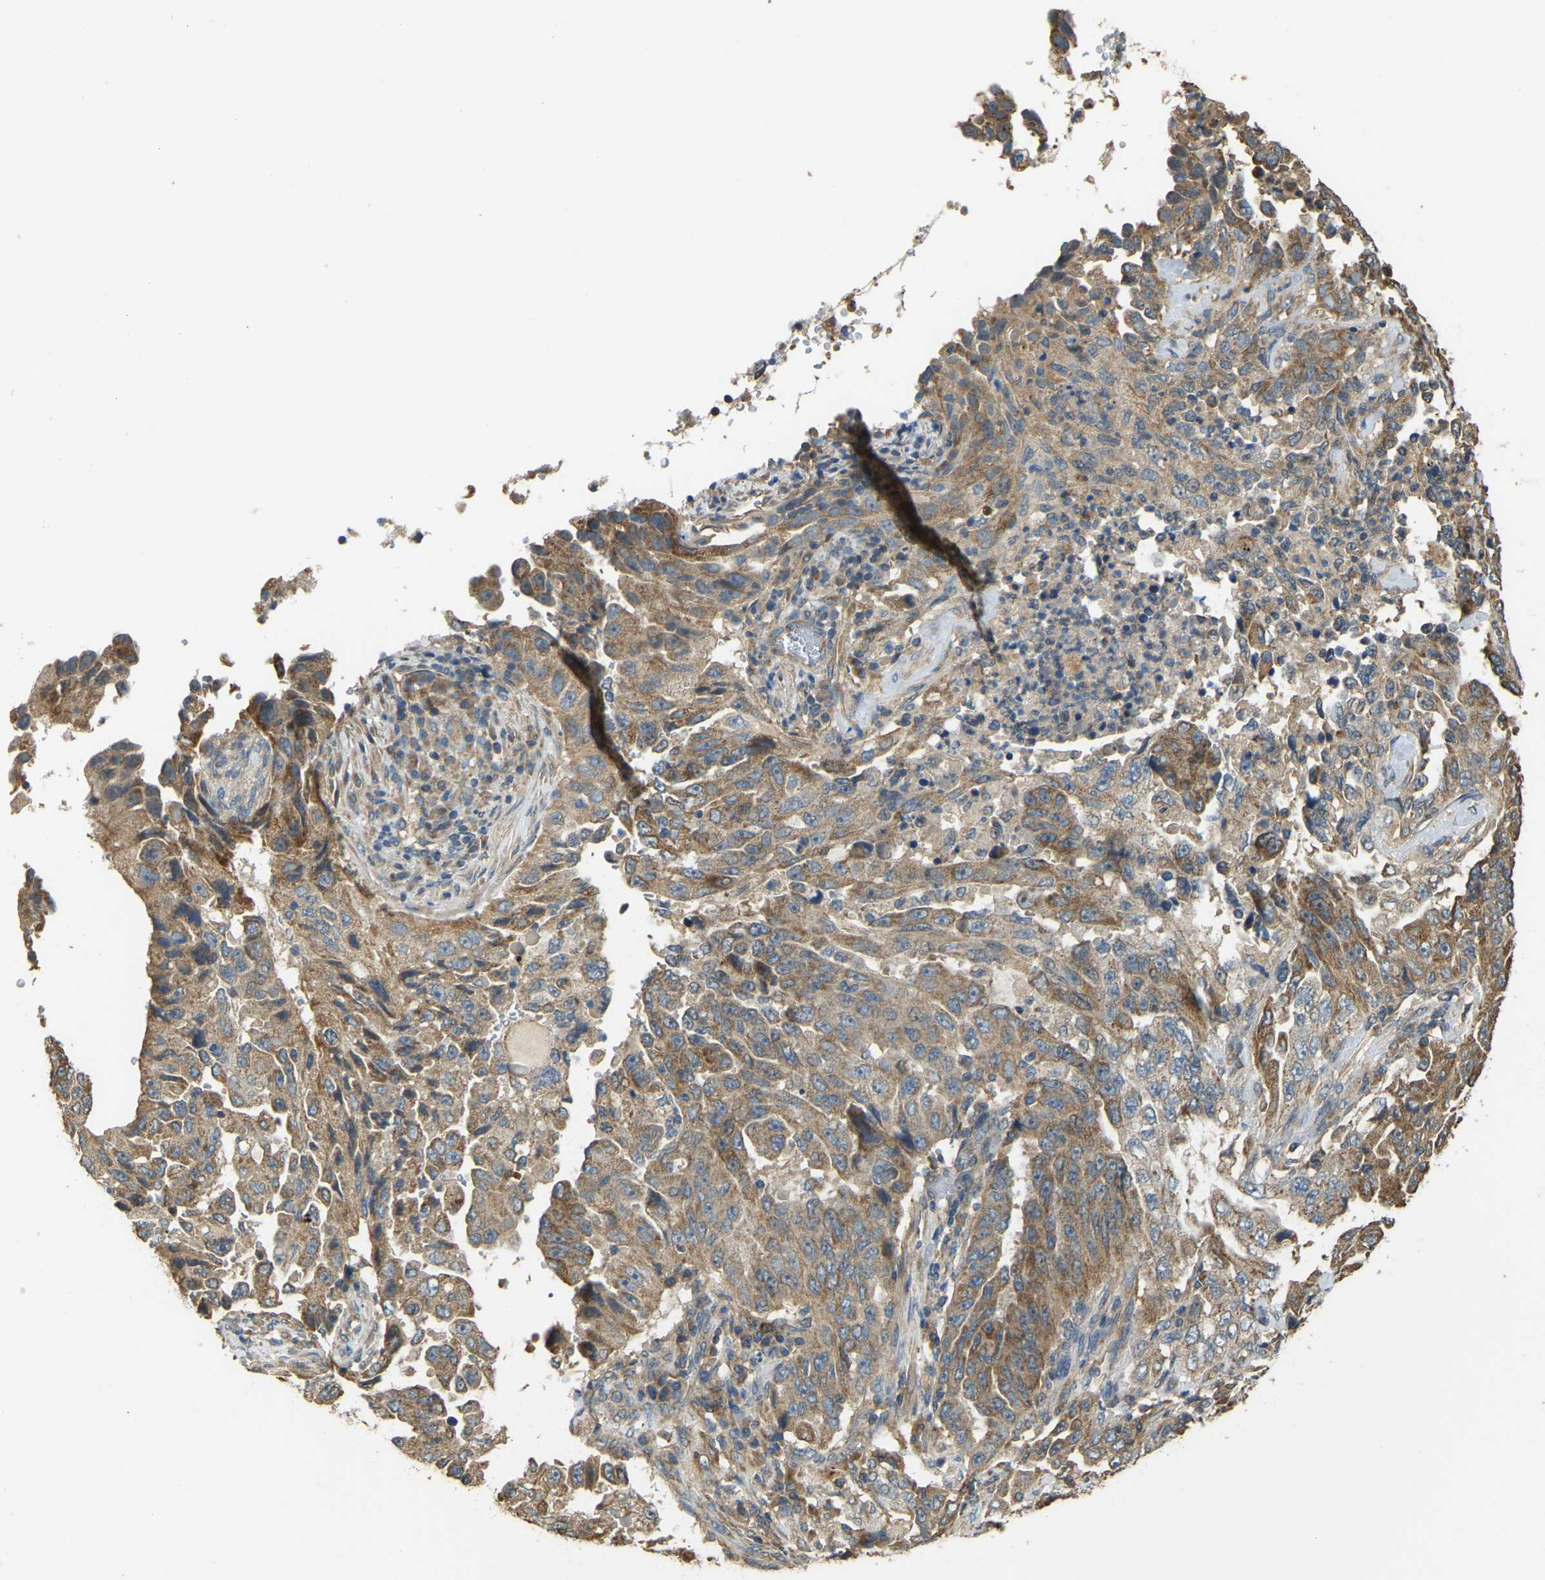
{"staining": {"intensity": "moderate", "quantity": ">75%", "location": "cytoplasmic/membranous"}, "tissue": "lung cancer", "cell_type": "Tumor cells", "image_type": "cancer", "snomed": [{"axis": "morphology", "description": "Adenocarcinoma, NOS"}, {"axis": "topography", "description": "Lung"}], "caption": "Immunohistochemical staining of human lung cancer (adenocarcinoma) reveals medium levels of moderate cytoplasmic/membranous staining in approximately >75% of tumor cells.", "gene": "GNG2", "patient": {"sex": "female", "age": 51}}